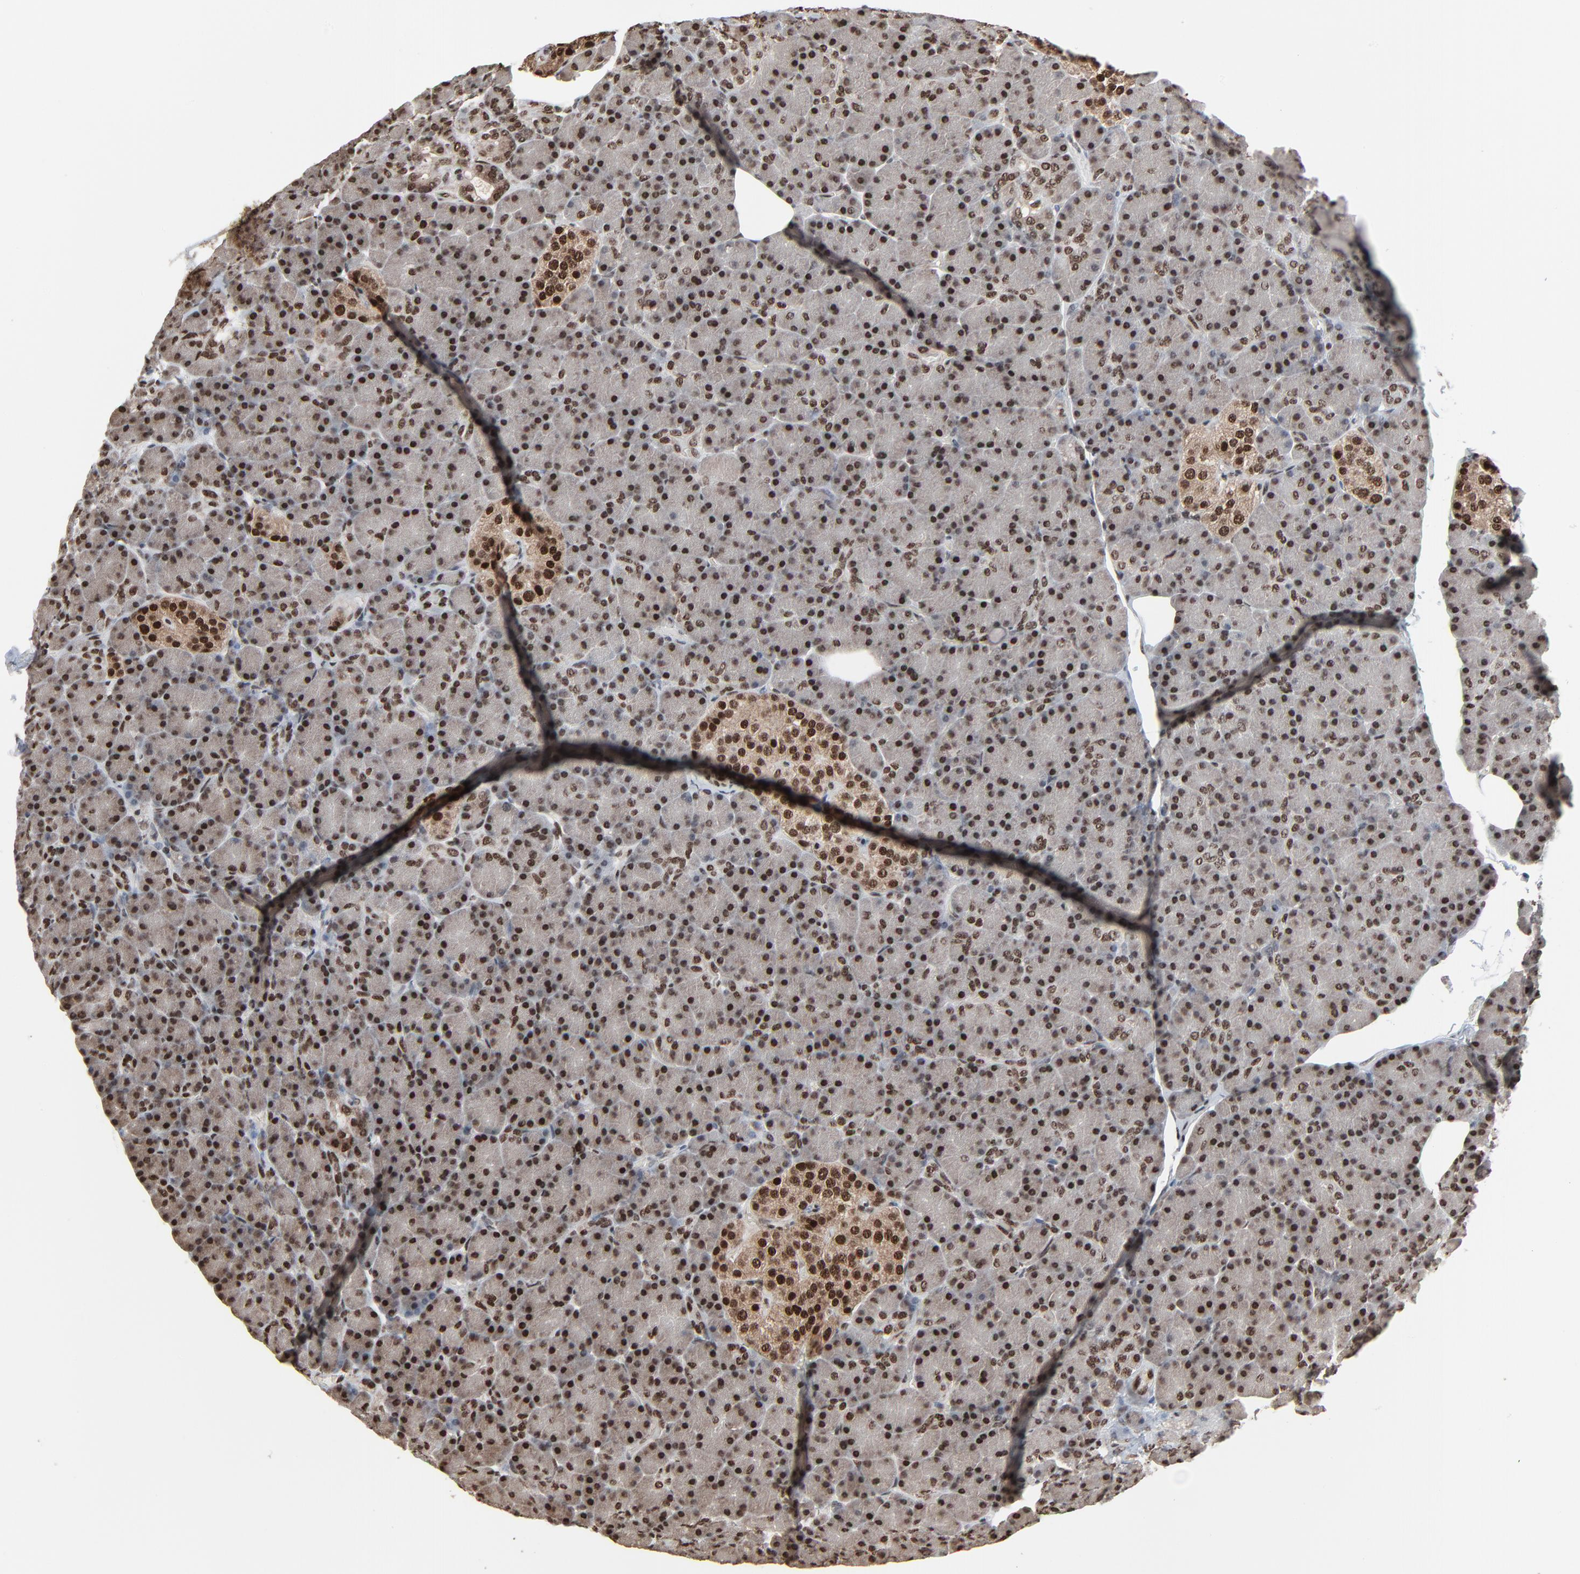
{"staining": {"intensity": "strong", "quantity": ">75%", "location": "nuclear"}, "tissue": "pancreas", "cell_type": "Exocrine glandular cells", "image_type": "normal", "snomed": [{"axis": "morphology", "description": "Normal tissue, NOS"}, {"axis": "topography", "description": "Pancreas"}], "caption": "Immunohistochemical staining of unremarkable pancreas displays >75% levels of strong nuclear protein positivity in about >75% of exocrine glandular cells.", "gene": "MEIS2", "patient": {"sex": "female", "age": 43}}